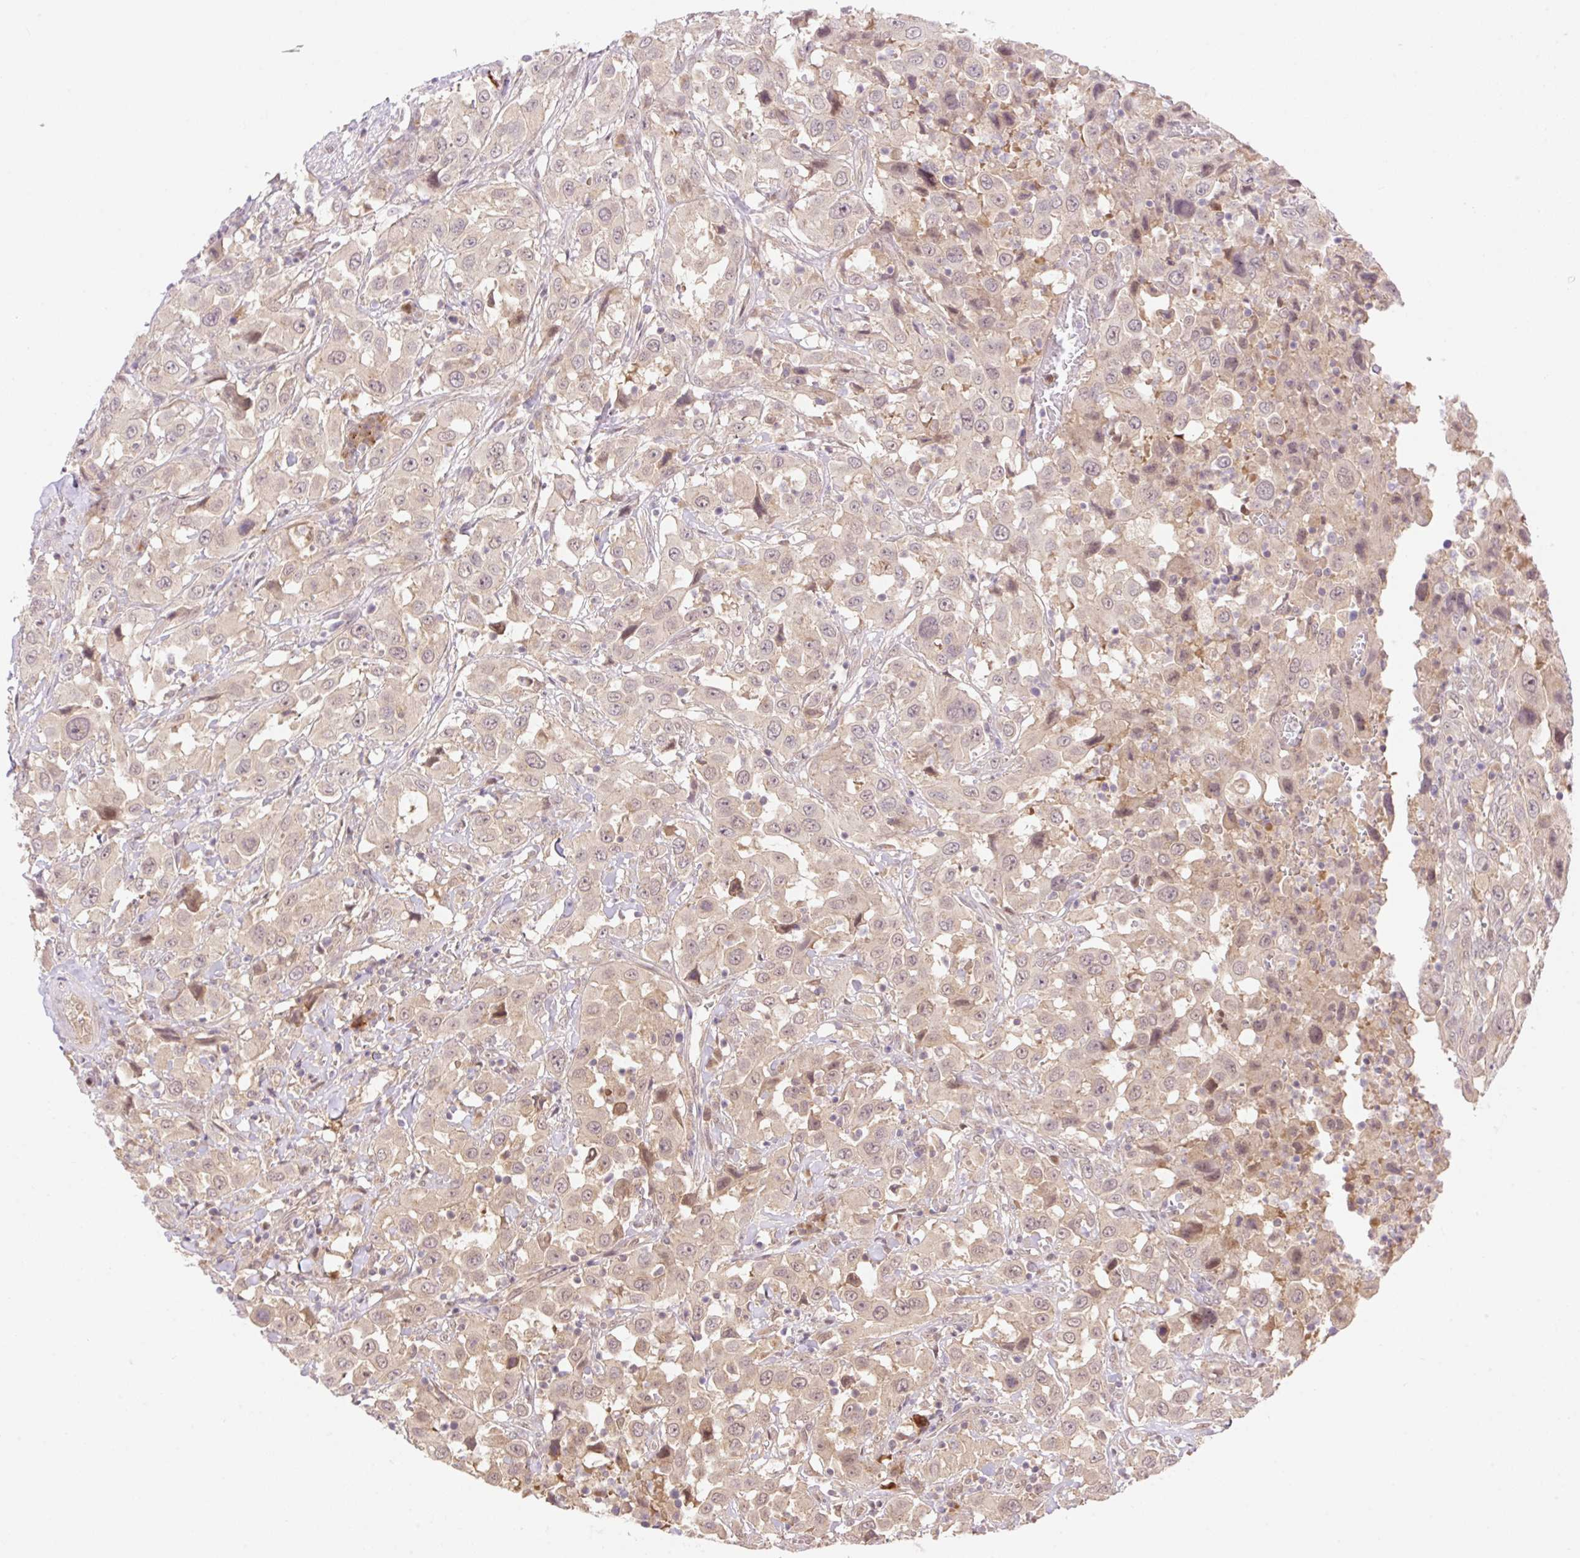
{"staining": {"intensity": "weak", "quantity": "25%-75%", "location": "cytoplasmic/membranous,nuclear"}, "tissue": "urothelial cancer", "cell_type": "Tumor cells", "image_type": "cancer", "snomed": [{"axis": "morphology", "description": "Urothelial carcinoma, High grade"}, {"axis": "topography", "description": "Urinary bladder"}], "caption": "Approximately 25%-75% of tumor cells in human urothelial cancer demonstrate weak cytoplasmic/membranous and nuclear protein expression as visualized by brown immunohistochemical staining.", "gene": "VPS25", "patient": {"sex": "male", "age": 61}}